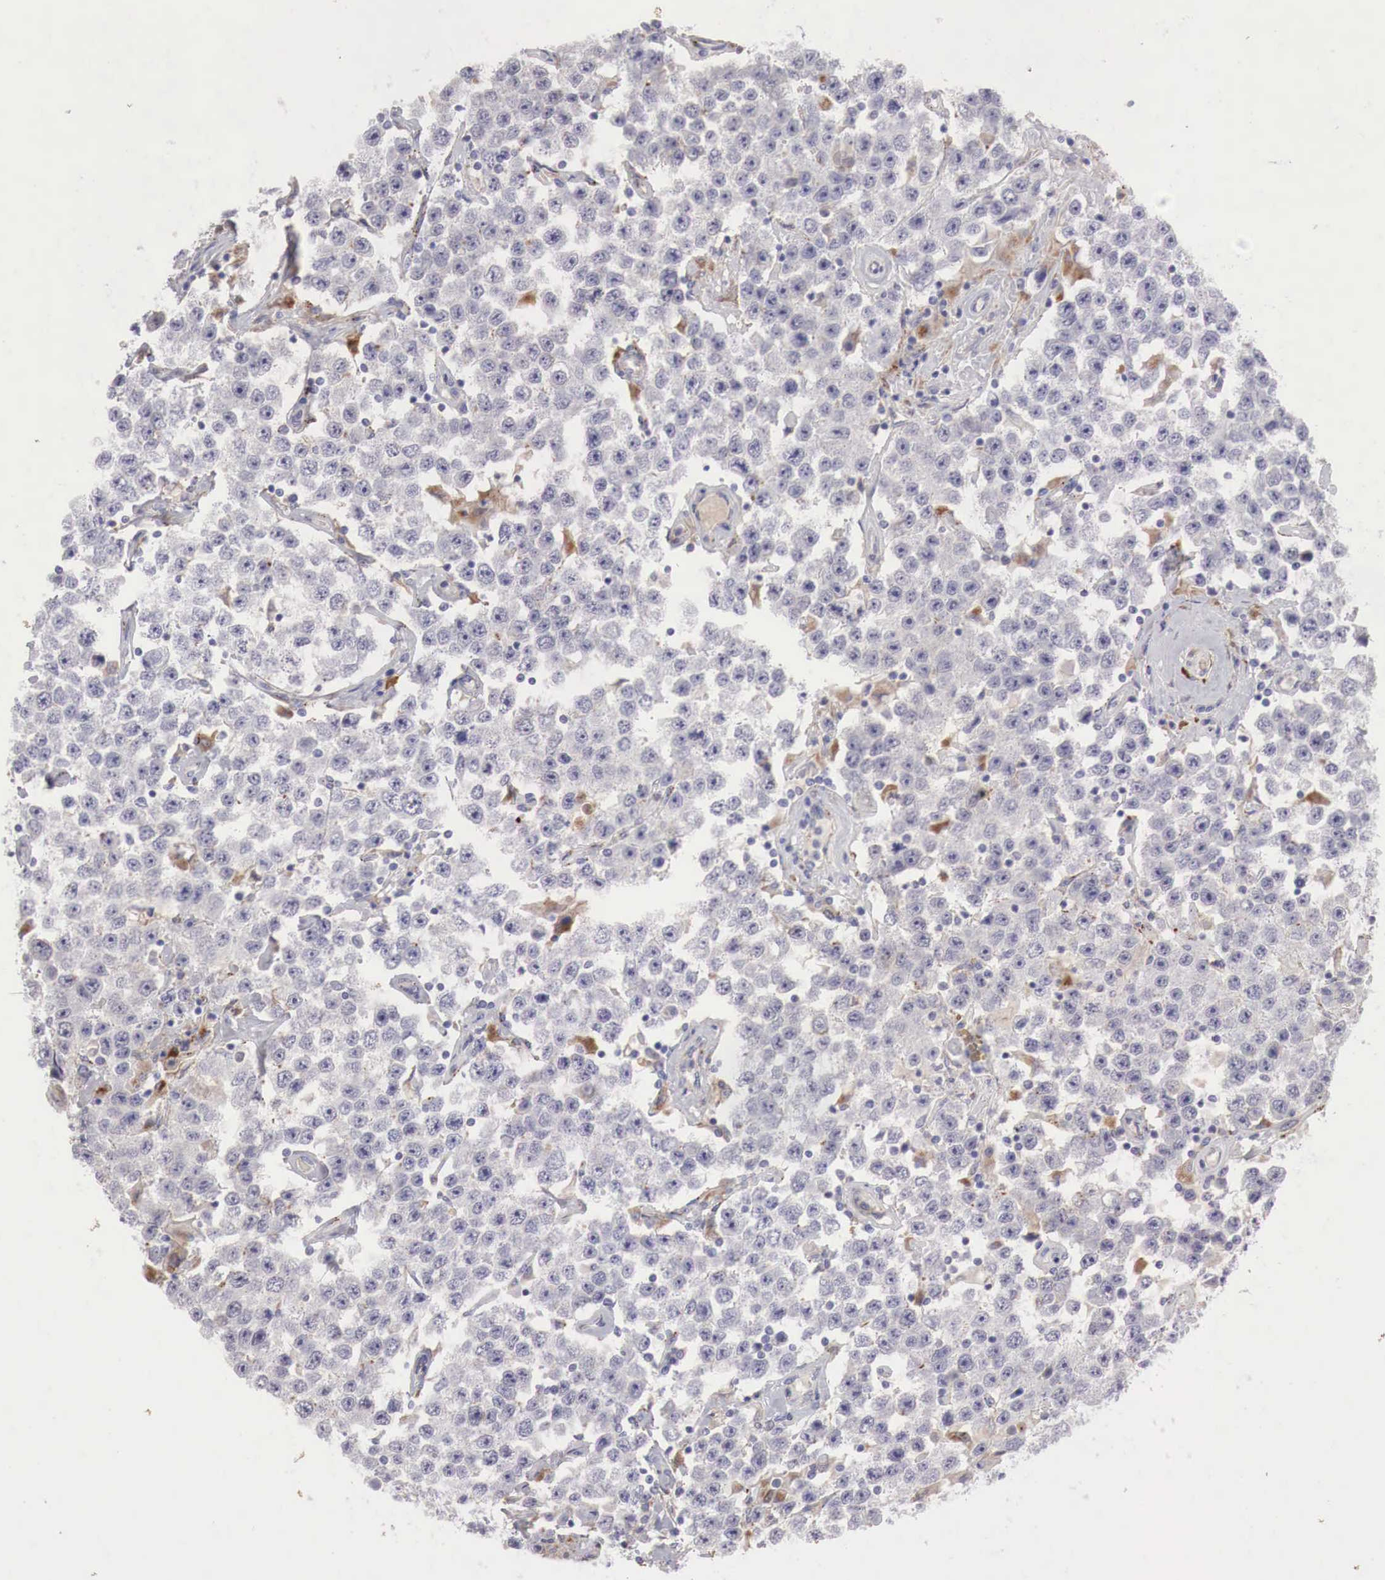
{"staining": {"intensity": "negative", "quantity": "none", "location": "none"}, "tissue": "testis cancer", "cell_type": "Tumor cells", "image_type": "cancer", "snomed": [{"axis": "morphology", "description": "Seminoma, NOS"}, {"axis": "topography", "description": "Testis"}], "caption": "DAB (3,3'-diaminobenzidine) immunohistochemical staining of testis cancer exhibits no significant staining in tumor cells.", "gene": "GLA", "patient": {"sex": "male", "age": 52}}